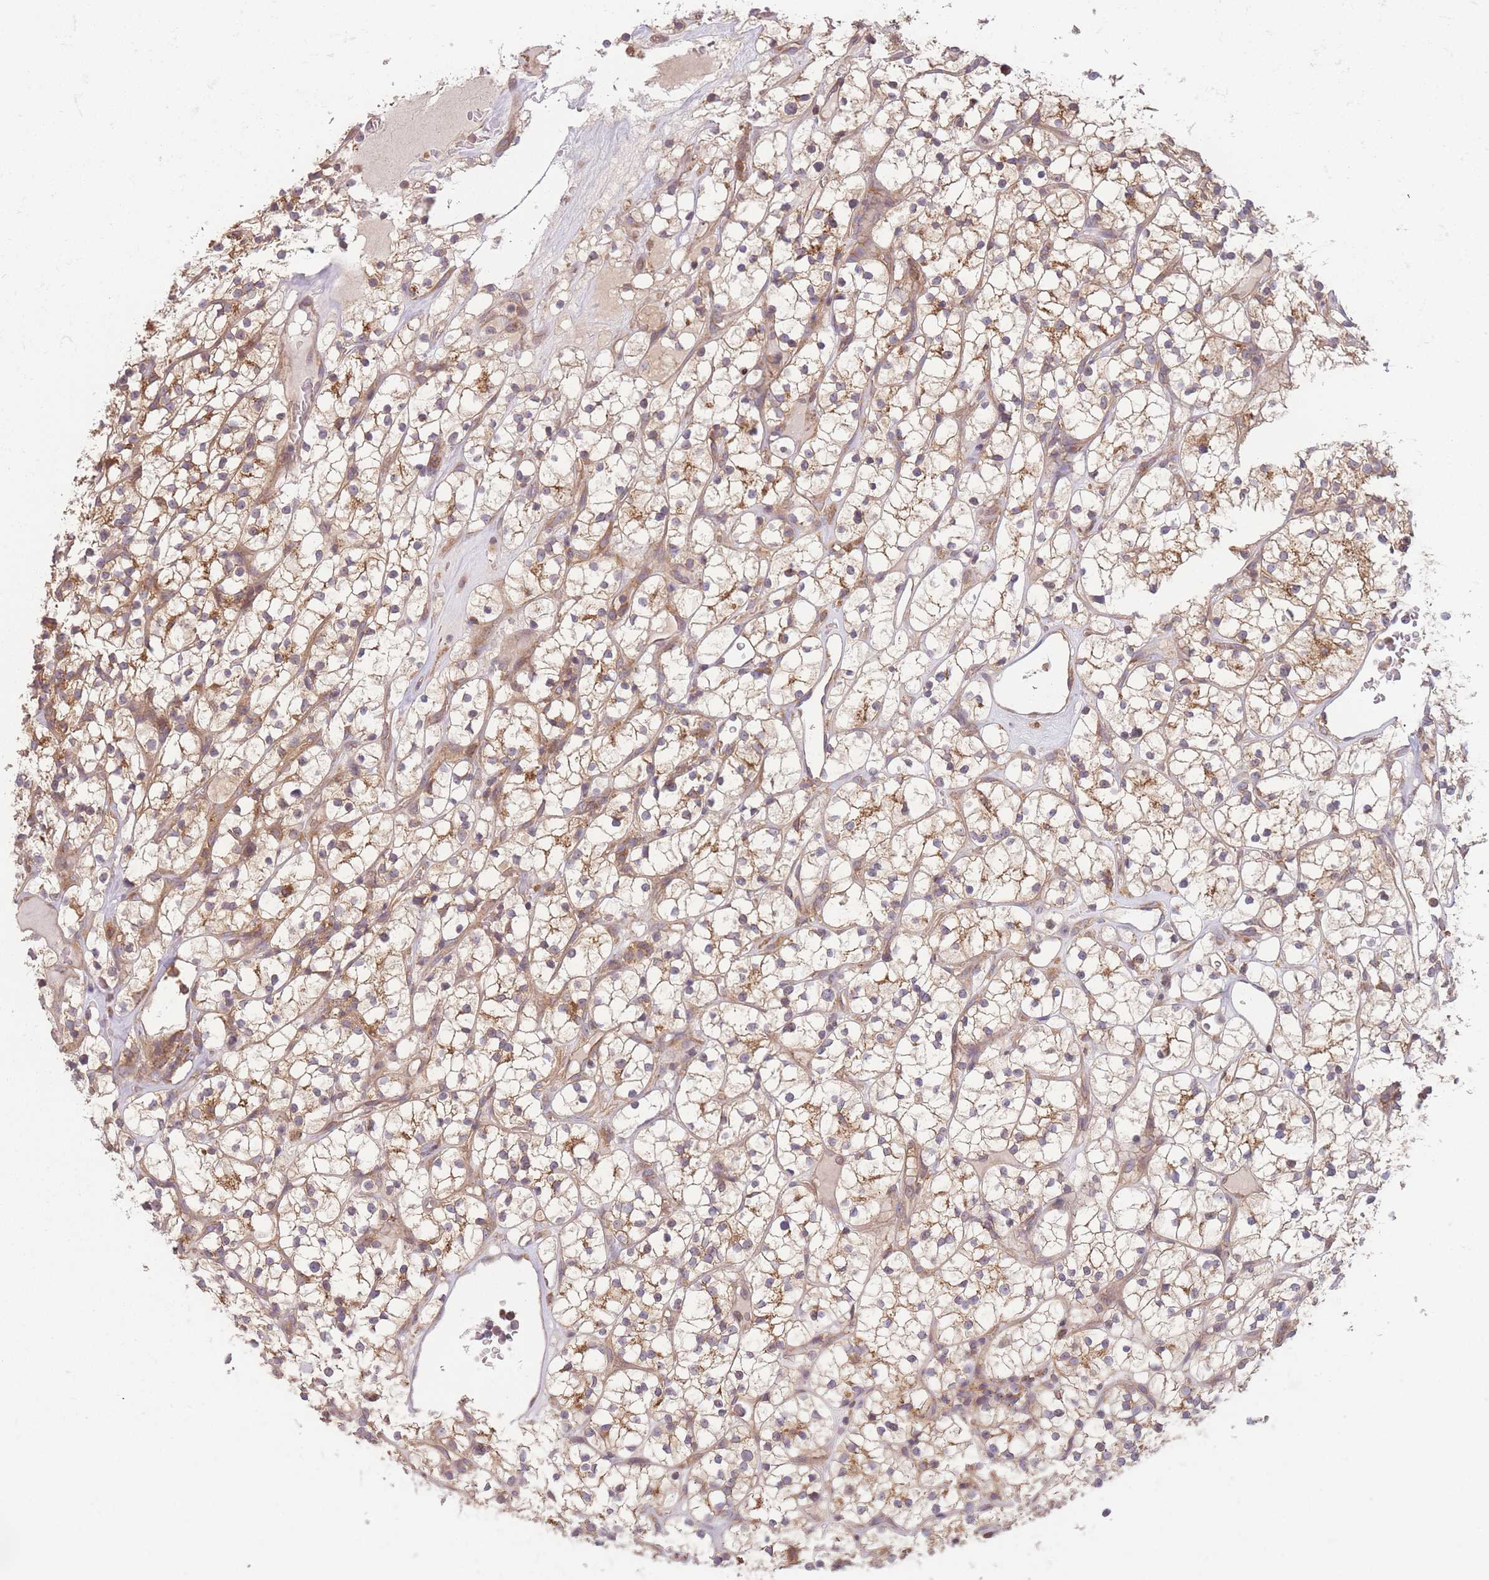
{"staining": {"intensity": "moderate", "quantity": ">75%", "location": "cytoplasmic/membranous"}, "tissue": "renal cancer", "cell_type": "Tumor cells", "image_type": "cancer", "snomed": [{"axis": "morphology", "description": "Adenocarcinoma, NOS"}, {"axis": "topography", "description": "Kidney"}], "caption": "A high-resolution micrograph shows immunohistochemistry (IHC) staining of adenocarcinoma (renal), which exhibits moderate cytoplasmic/membranous expression in approximately >75% of tumor cells. The staining was performed using DAB (3,3'-diaminobenzidine), with brown indicating positive protein expression. Nuclei are stained blue with hematoxylin.", "gene": "WASHC2A", "patient": {"sex": "female", "age": 64}}